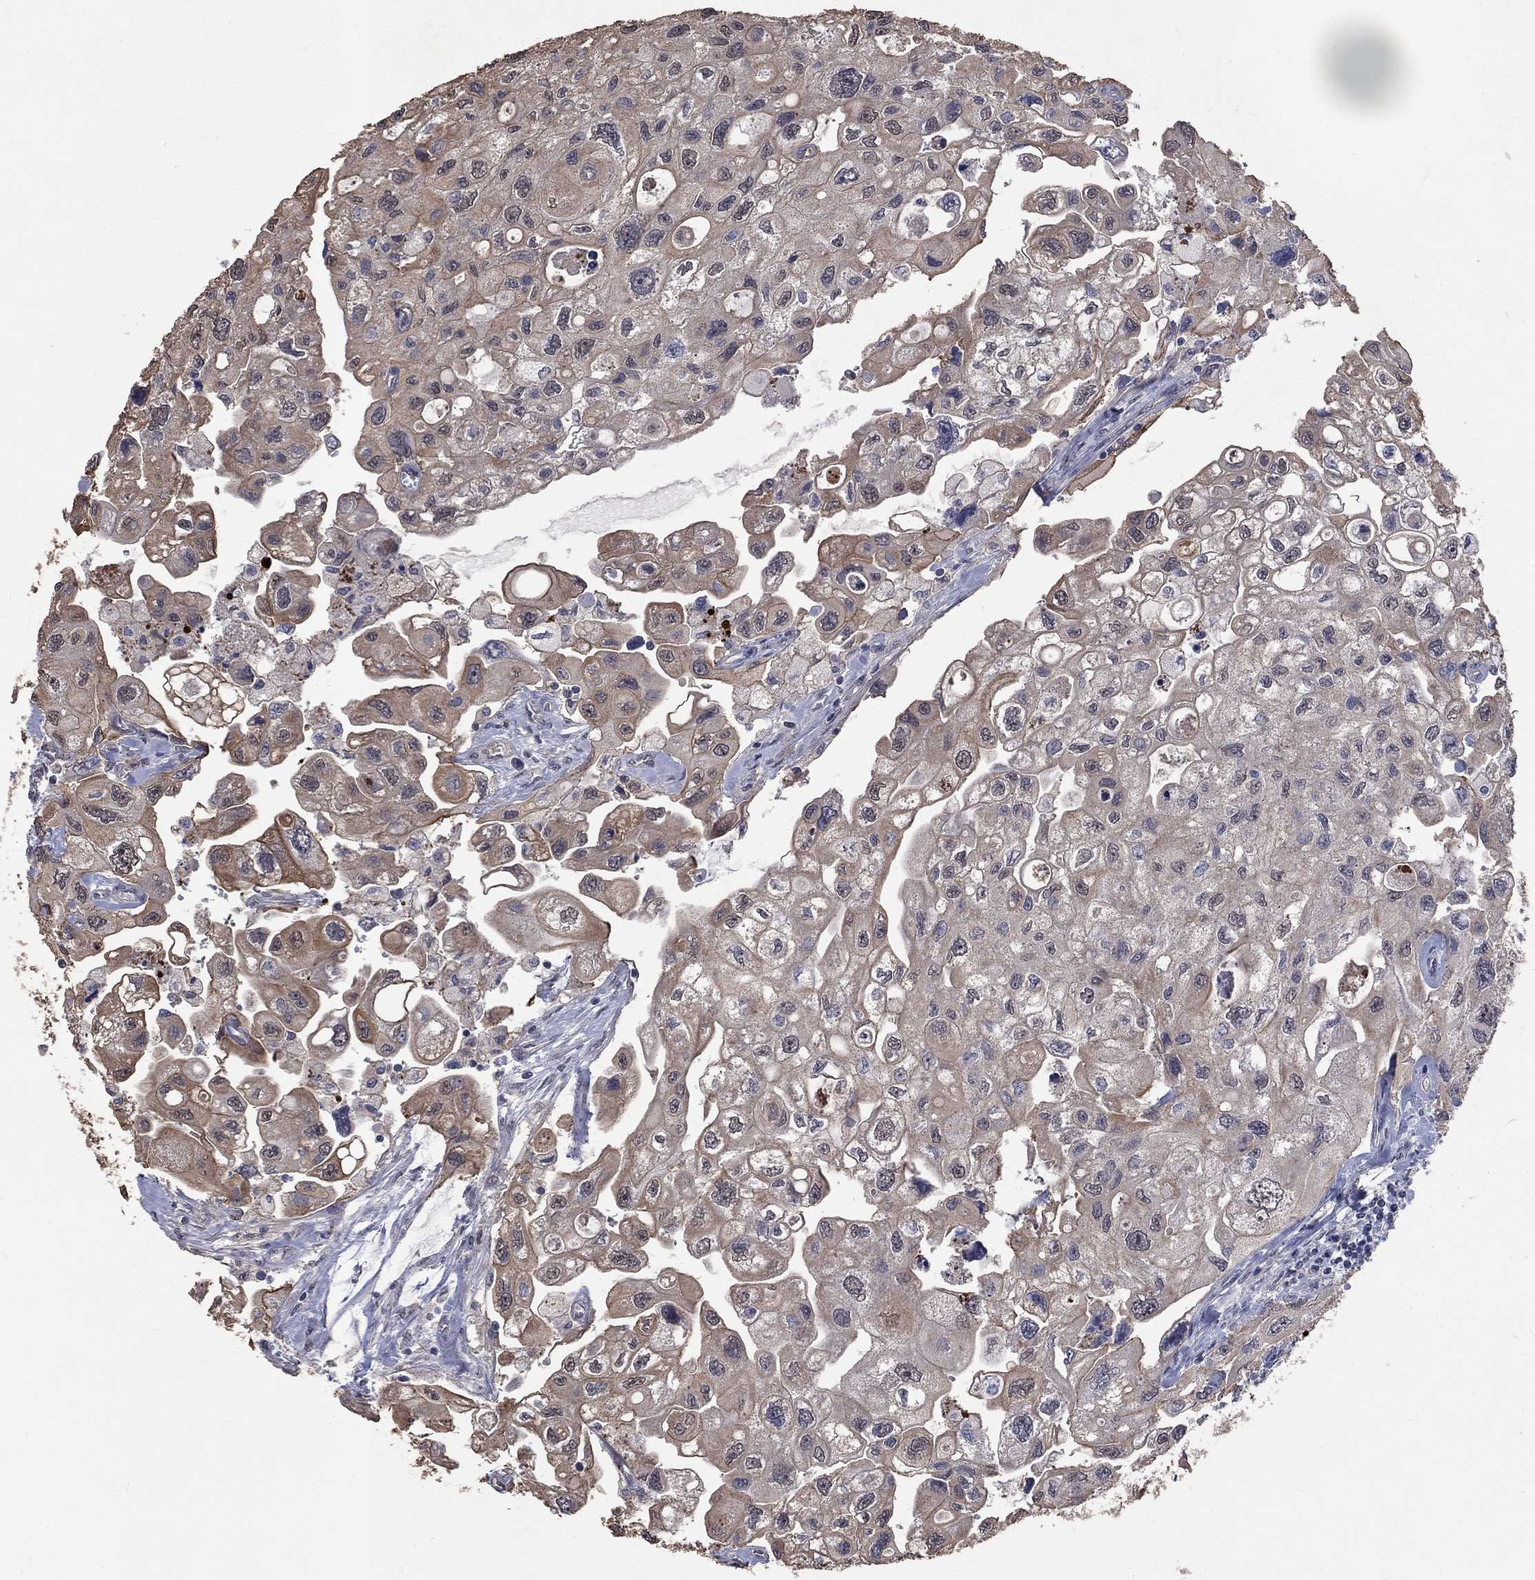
{"staining": {"intensity": "moderate", "quantity": "<25%", "location": "cytoplasmic/membranous"}, "tissue": "urothelial cancer", "cell_type": "Tumor cells", "image_type": "cancer", "snomed": [{"axis": "morphology", "description": "Urothelial carcinoma, High grade"}, {"axis": "topography", "description": "Urinary bladder"}], "caption": "Moderate cytoplasmic/membranous staining for a protein is identified in about <25% of tumor cells of high-grade urothelial carcinoma using immunohistochemistry.", "gene": "CHST5", "patient": {"sex": "male", "age": 59}}